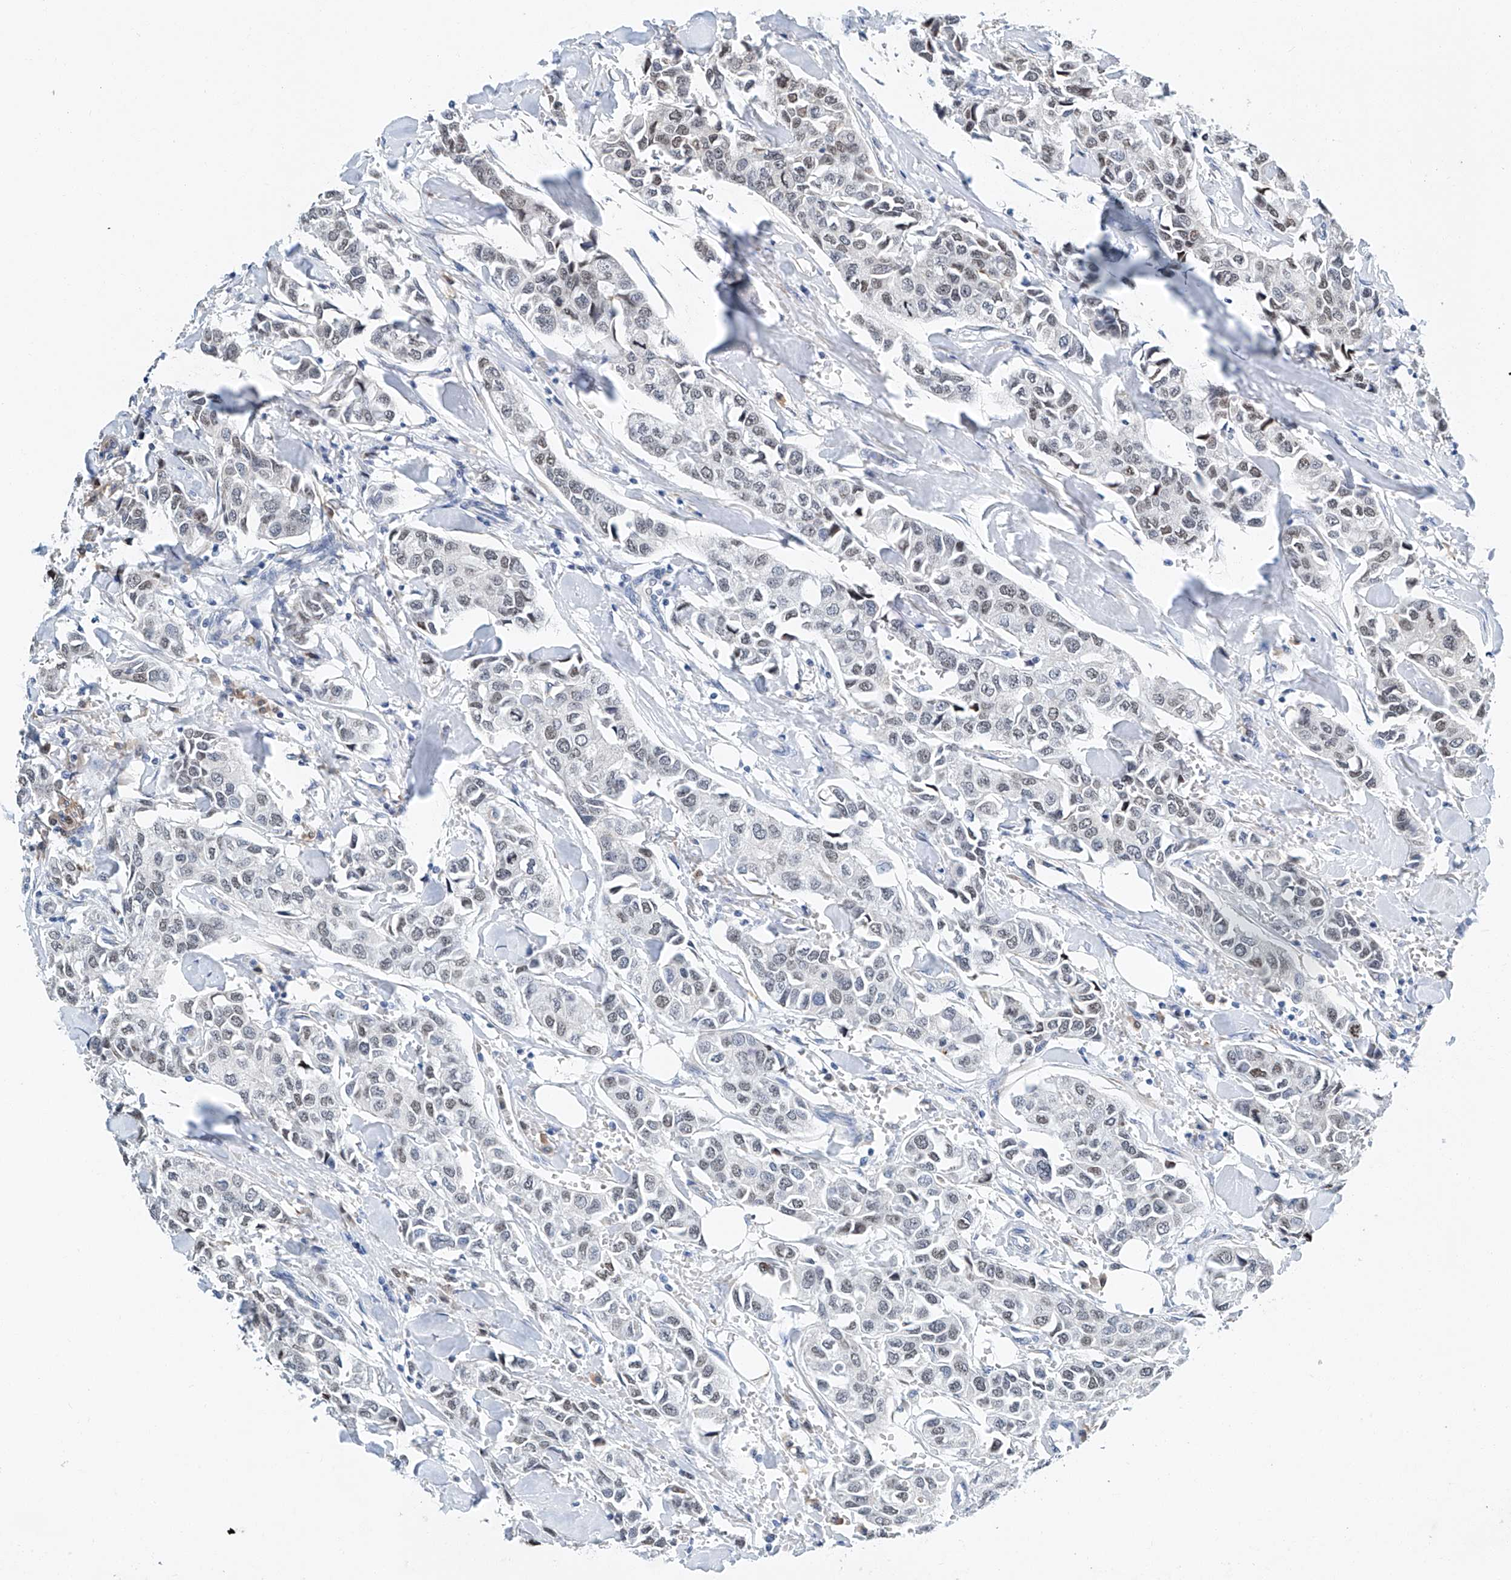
{"staining": {"intensity": "weak", "quantity": "<25%", "location": "nuclear"}, "tissue": "breast cancer", "cell_type": "Tumor cells", "image_type": "cancer", "snomed": [{"axis": "morphology", "description": "Duct carcinoma"}, {"axis": "topography", "description": "Breast"}], "caption": "The photomicrograph demonstrates no staining of tumor cells in infiltrating ductal carcinoma (breast). The staining is performed using DAB (3,3'-diaminobenzidine) brown chromogen with nuclei counter-stained in using hematoxylin.", "gene": "CTDP1", "patient": {"sex": "female", "age": 80}}